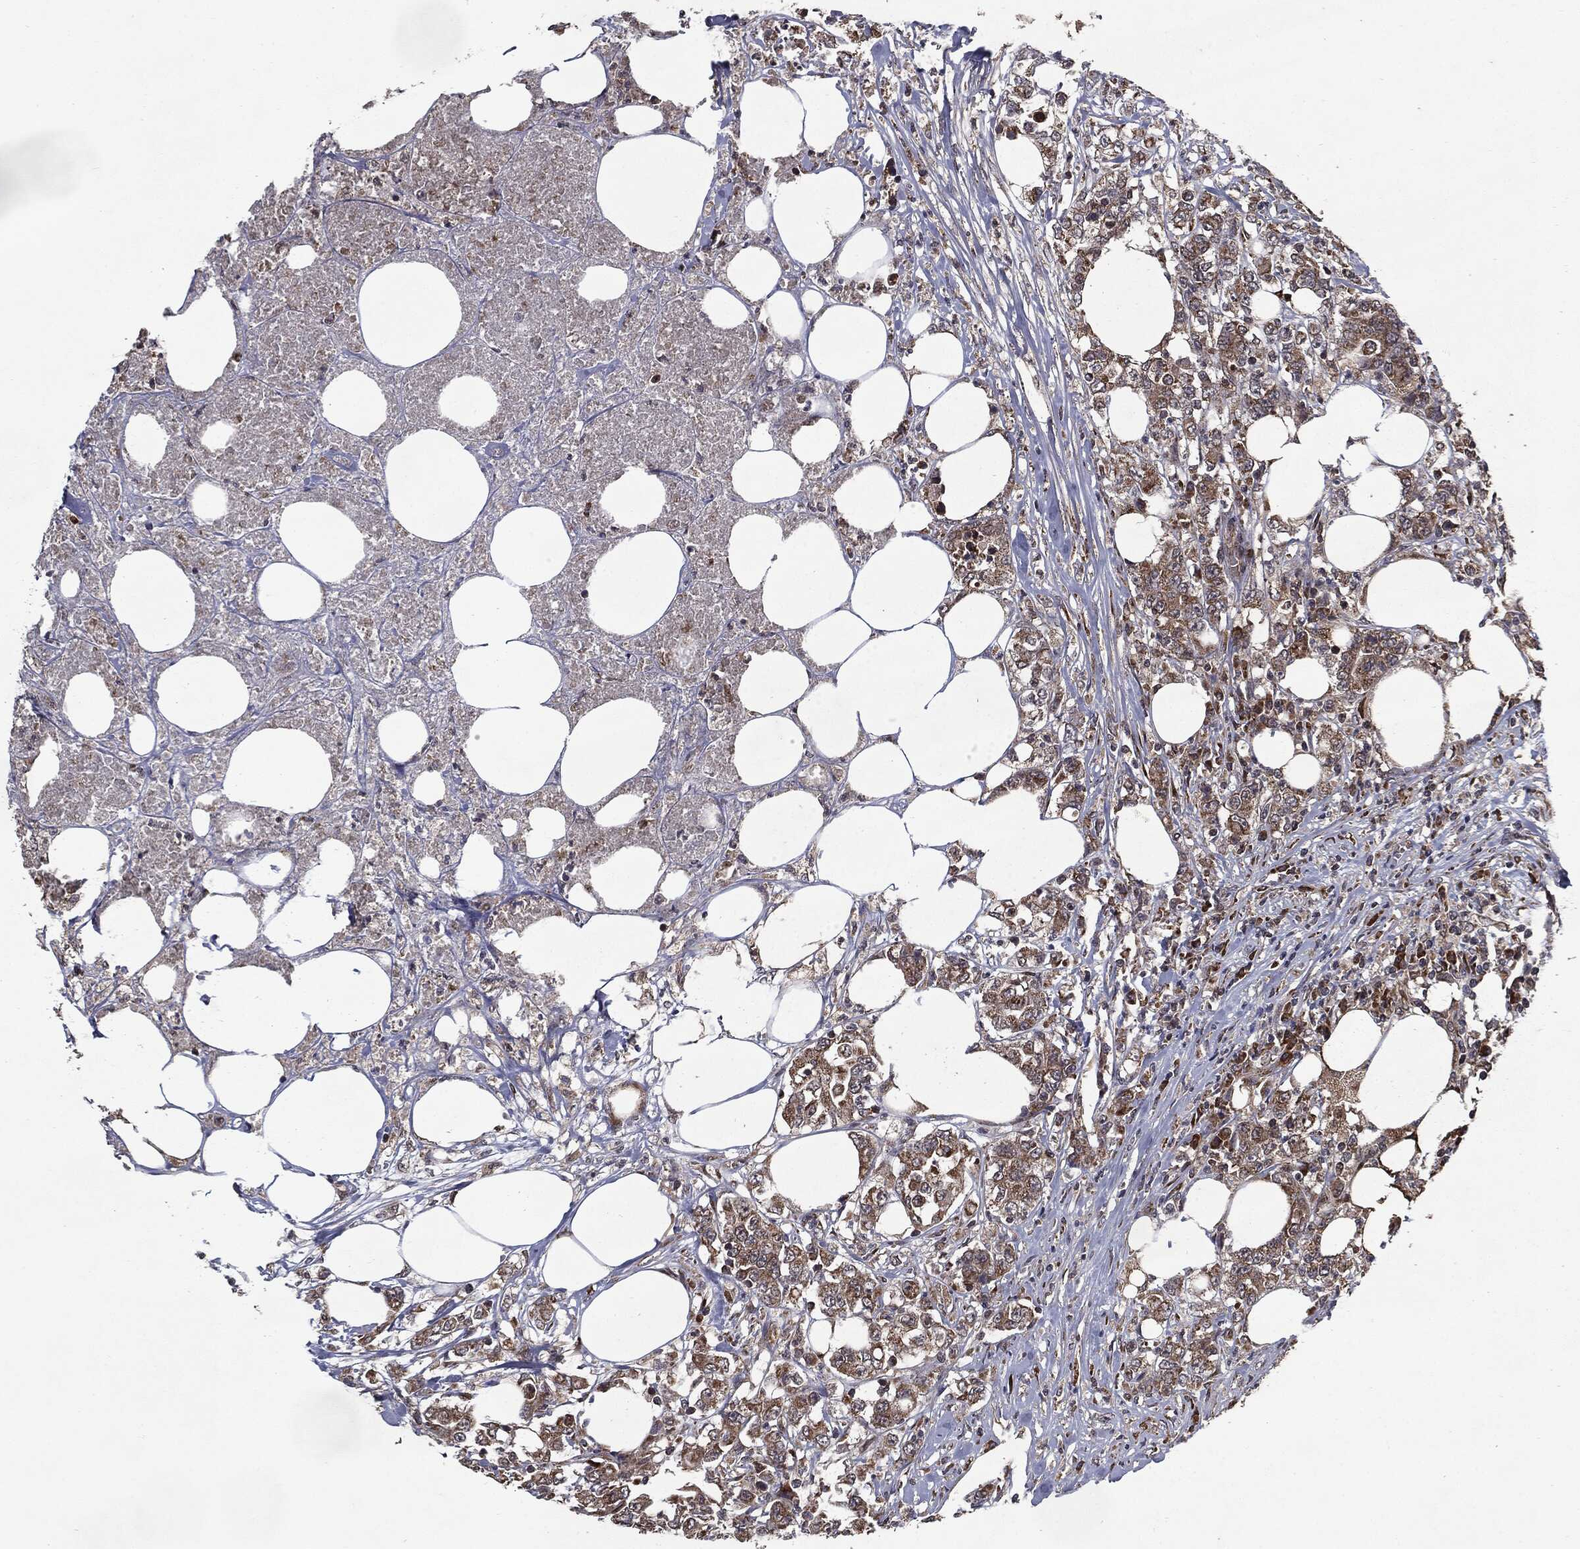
{"staining": {"intensity": "moderate", "quantity": ">75%", "location": "cytoplasmic/membranous"}, "tissue": "colorectal cancer", "cell_type": "Tumor cells", "image_type": "cancer", "snomed": [{"axis": "morphology", "description": "Adenocarcinoma, NOS"}, {"axis": "topography", "description": "Colon"}], "caption": "DAB immunohistochemical staining of colorectal cancer demonstrates moderate cytoplasmic/membranous protein positivity in approximately >75% of tumor cells.", "gene": "HDAC5", "patient": {"sex": "female", "age": 48}}